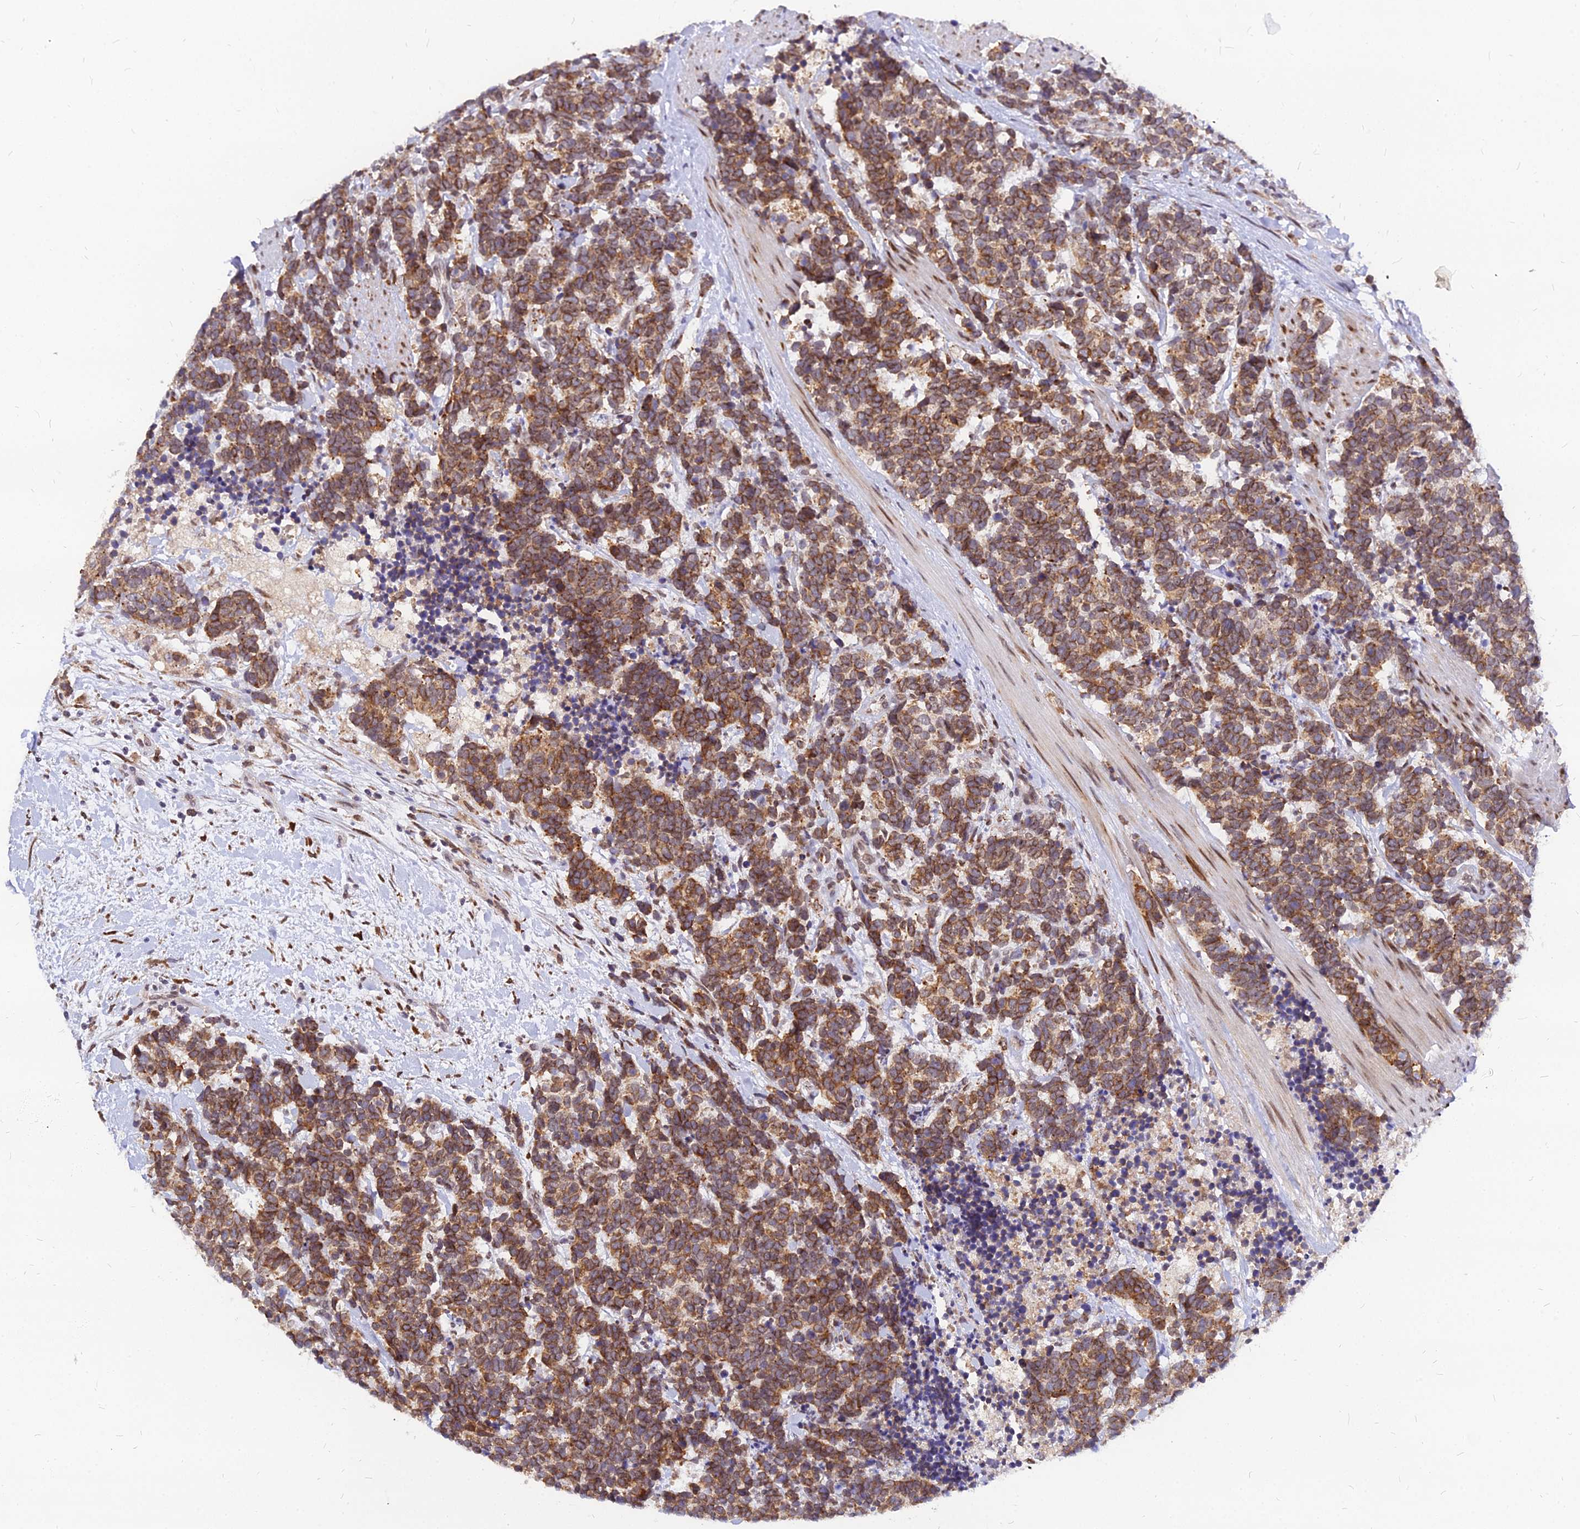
{"staining": {"intensity": "moderate", "quantity": ">75%", "location": "cytoplasmic/membranous"}, "tissue": "carcinoid", "cell_type": "Tumor cells", "image_type": "cancer", "snomed": [{"axis": "morphology", "description": "Carcinoma, NOS"}, {"axis": "morphology", "description": "Carcinoid, malignant, NOS"}, {"axis": "topography", "description": "Prostate"}], "caption": "Immunohistochemical staining of carcinoid shows moderate cytoplasmic/membranous protein expression in approximately >75% of tumor cells.", "gene": "RNF121", "patient": {"sex": "male", "age": 57}}